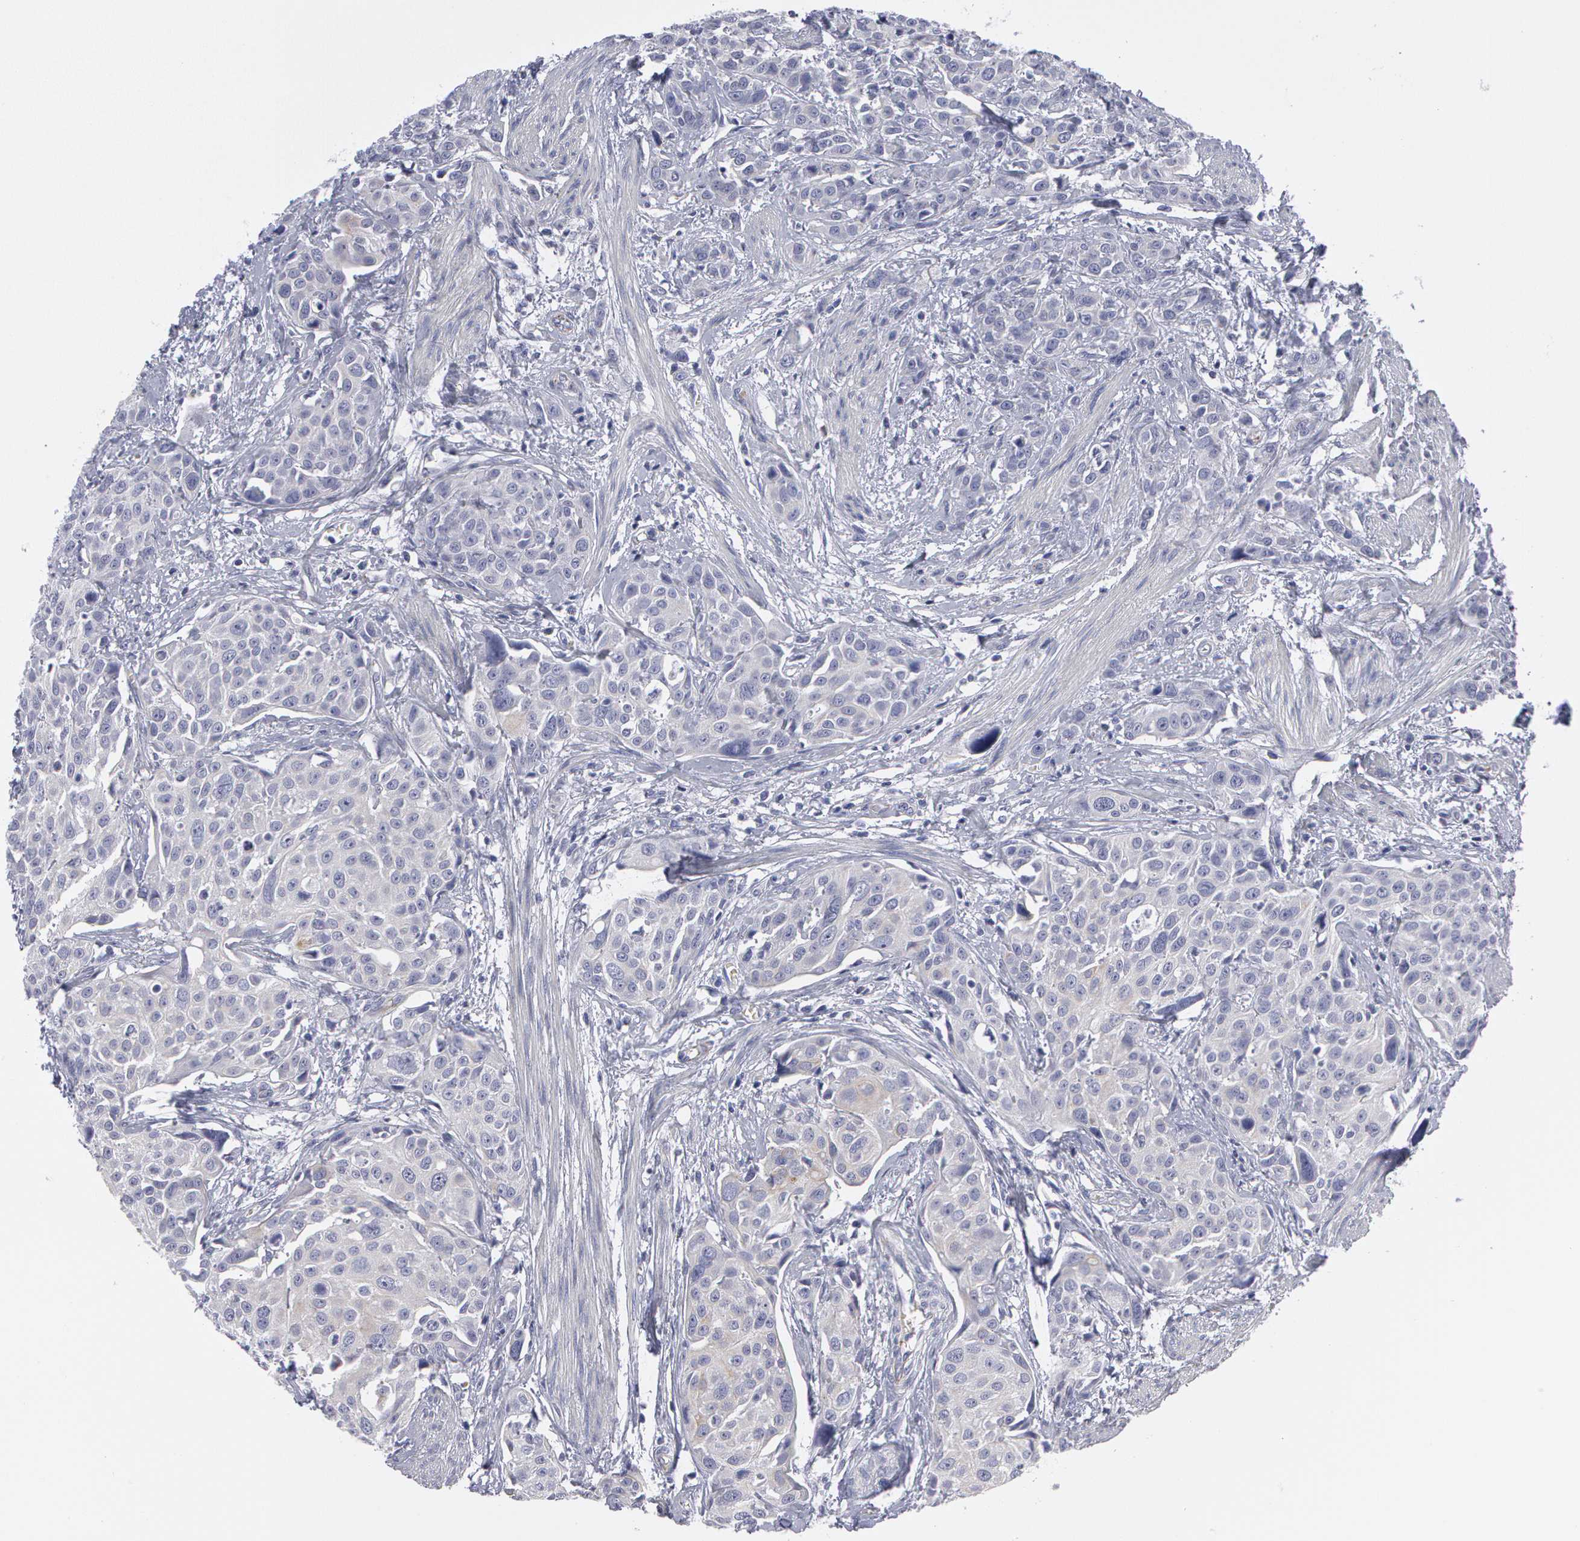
{"staining": {"intensity": "negative", "quantity": "none", "location": "none"}, "tissue": "urothelial cancer", "cell_type": "Tumor cells", "image_type": "cancer", "snomed": [{"axis": "morphology", "description": "Urothelial carcinoma, High grade"}, {"axis": "topography", "description": "Urinary bladder"}], "caption": "Urothelial cancer stained for a protein using IHC displays no staining tumor cells.", "gene": "SMC1B", "patient": {"sex": "male", "age": 56}}